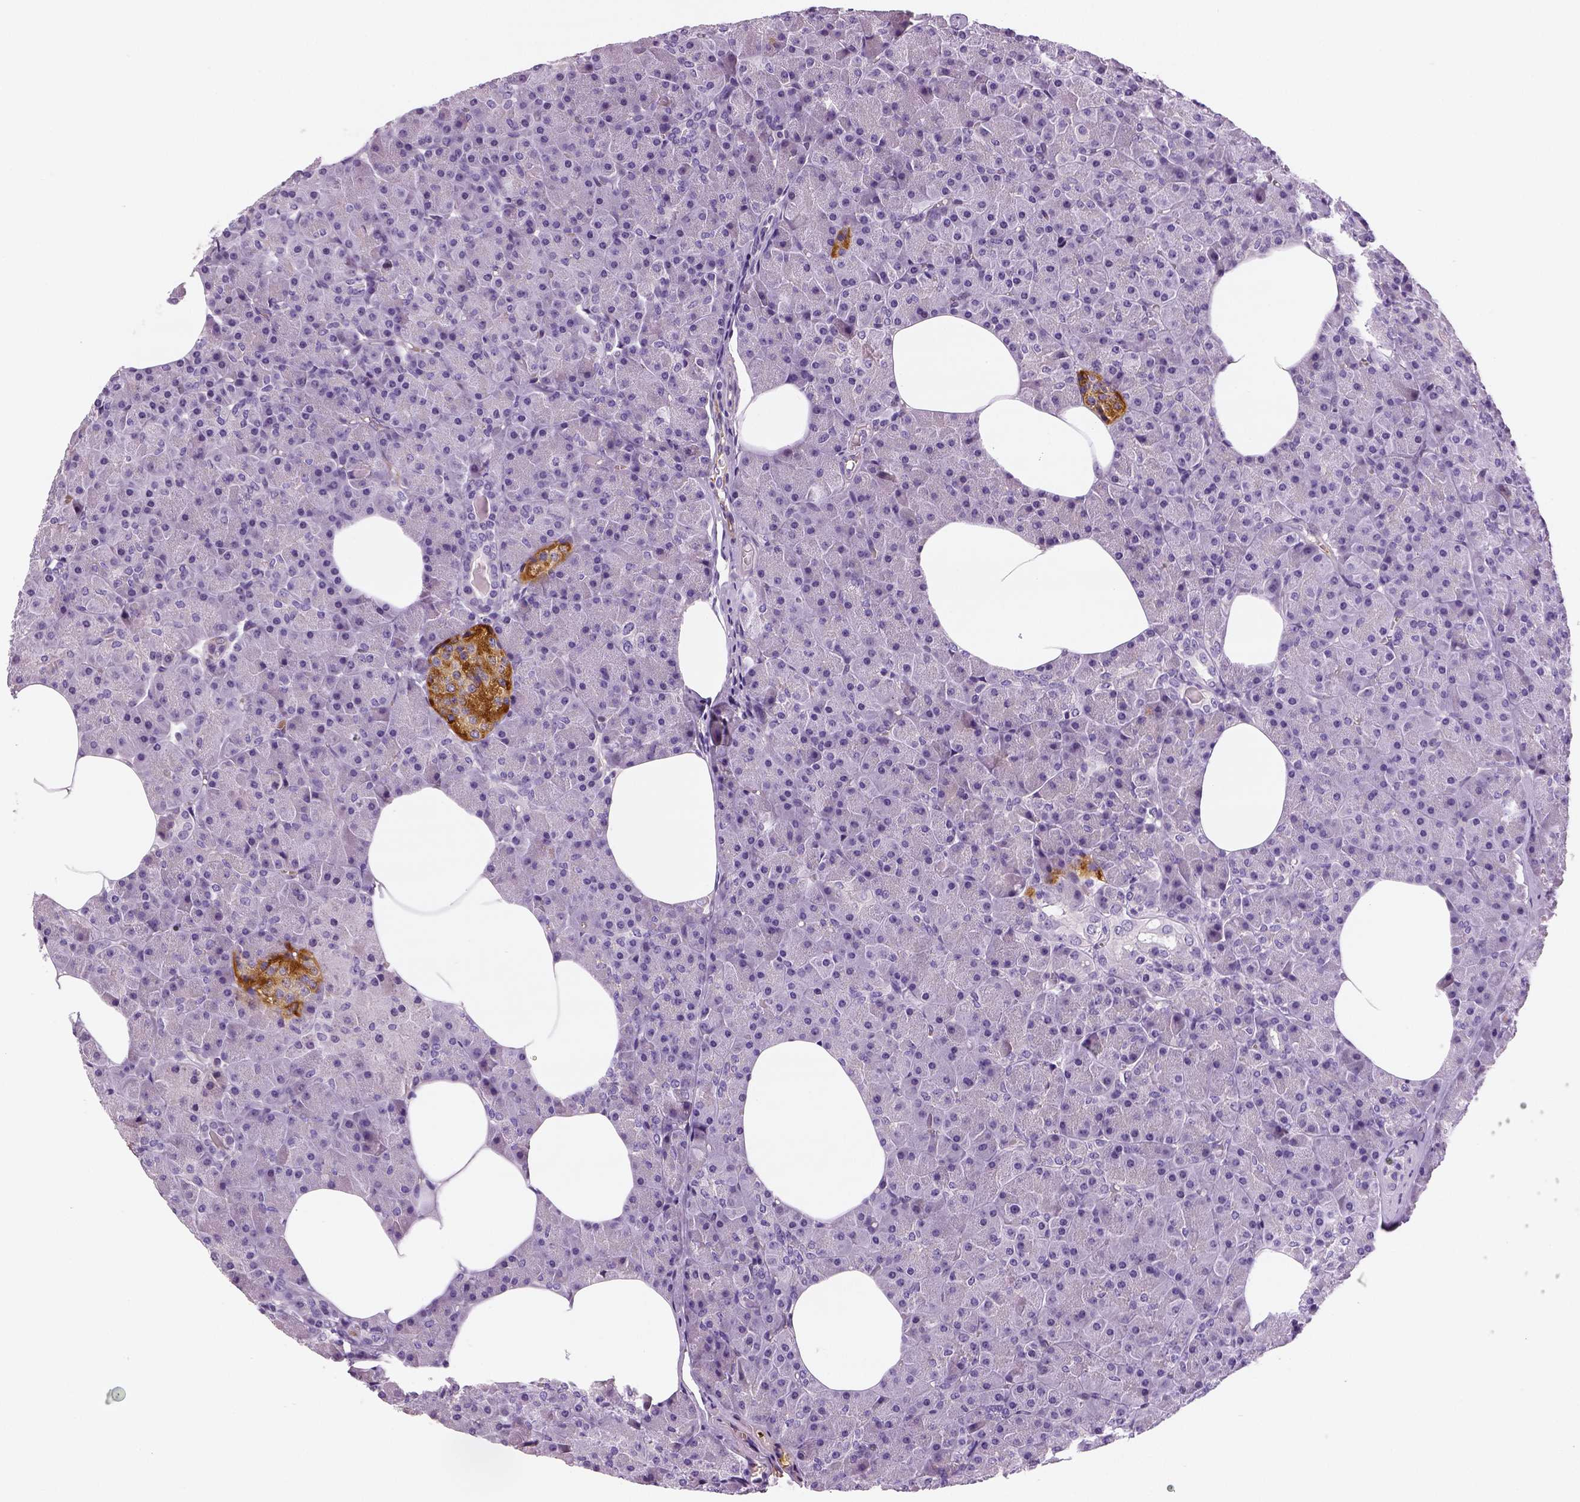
{"staining": {"intensity": "negative", "quantity": "none", "location": "none"}, "tissue": "pancreas", "cell_type": "Exocrine glandular cells", "image_type": "normal", "snomed": [{"axis": "morphology", "description": "Normal tissue, NOS"}, {"axis": "topography", "description": "Pancreas"}], "caption": "Immunohistochemistry (IHC) photomicrograph of normal pancreas: human pancreas stained with DAB demonstrates no significant protein expression in exocrine glandular cells. (DAB (3,3'-diaminobenzidine) immunohistochemistry (IHC) visualized using brightfield microscopy, high magnification).", "gene": "ENSG00000250349", "patient": {"sex": "female", "age": 45}}